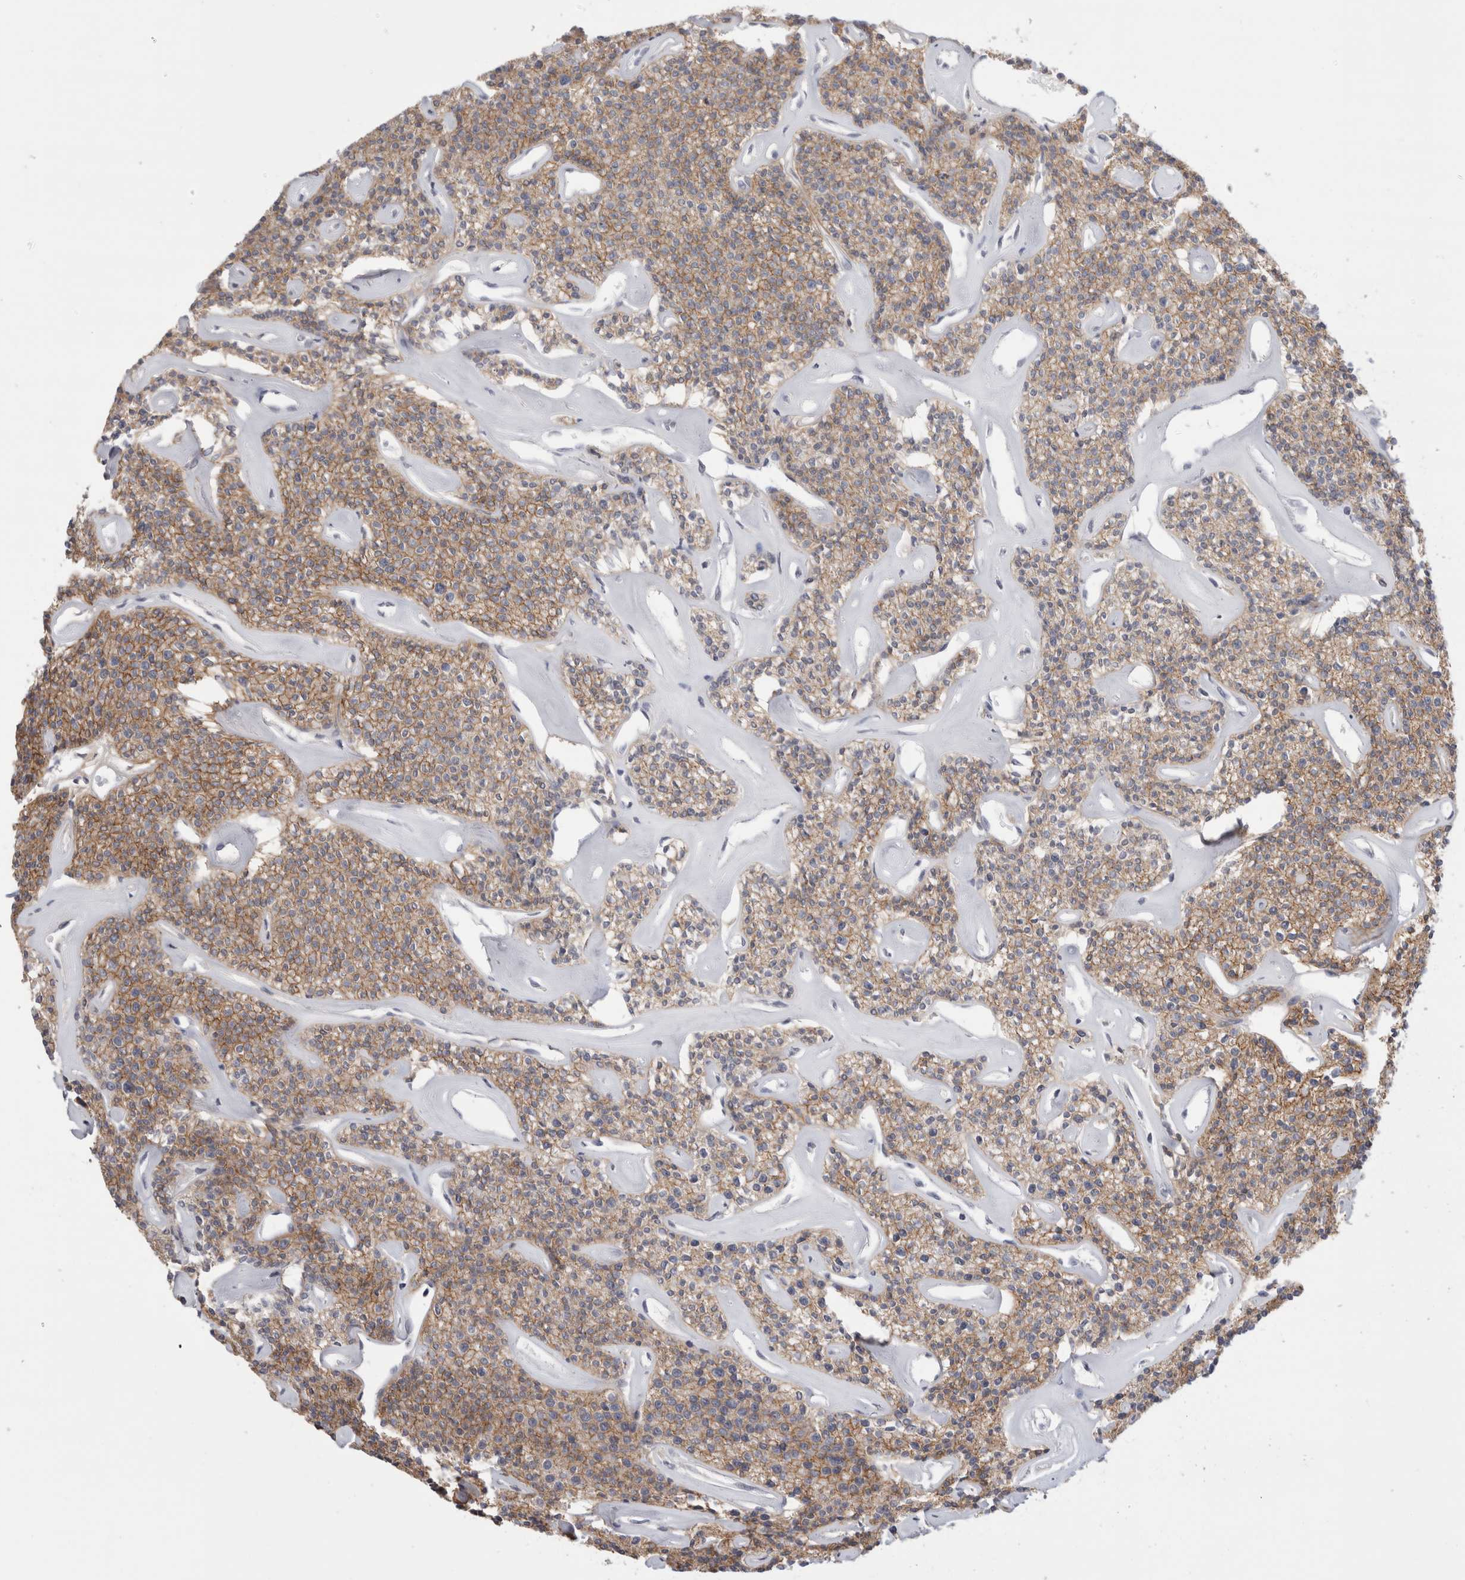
{"staining": {"intensity": "moderate", "quantity": ">75%", "location": "cytoplasmic/membranous"}, "tissue": "parathyroid gland", "cell_type": "Glandular cells", "image_type": "normal", "snomed": [{"axis": "morphology", "description": "Normal tissue, NOS"}, {"axis": "topography", "description": "Parathyroid gland"}], "caption": "This histopathology image shows immunohistochemistry staining of normal human parathyroid gland, with medium moderate cytoplasmic/membranous expression in approximately >75% of glandular cells.", "gene": "VANGL1", "patient": {"sex": "male", "age": 46}}